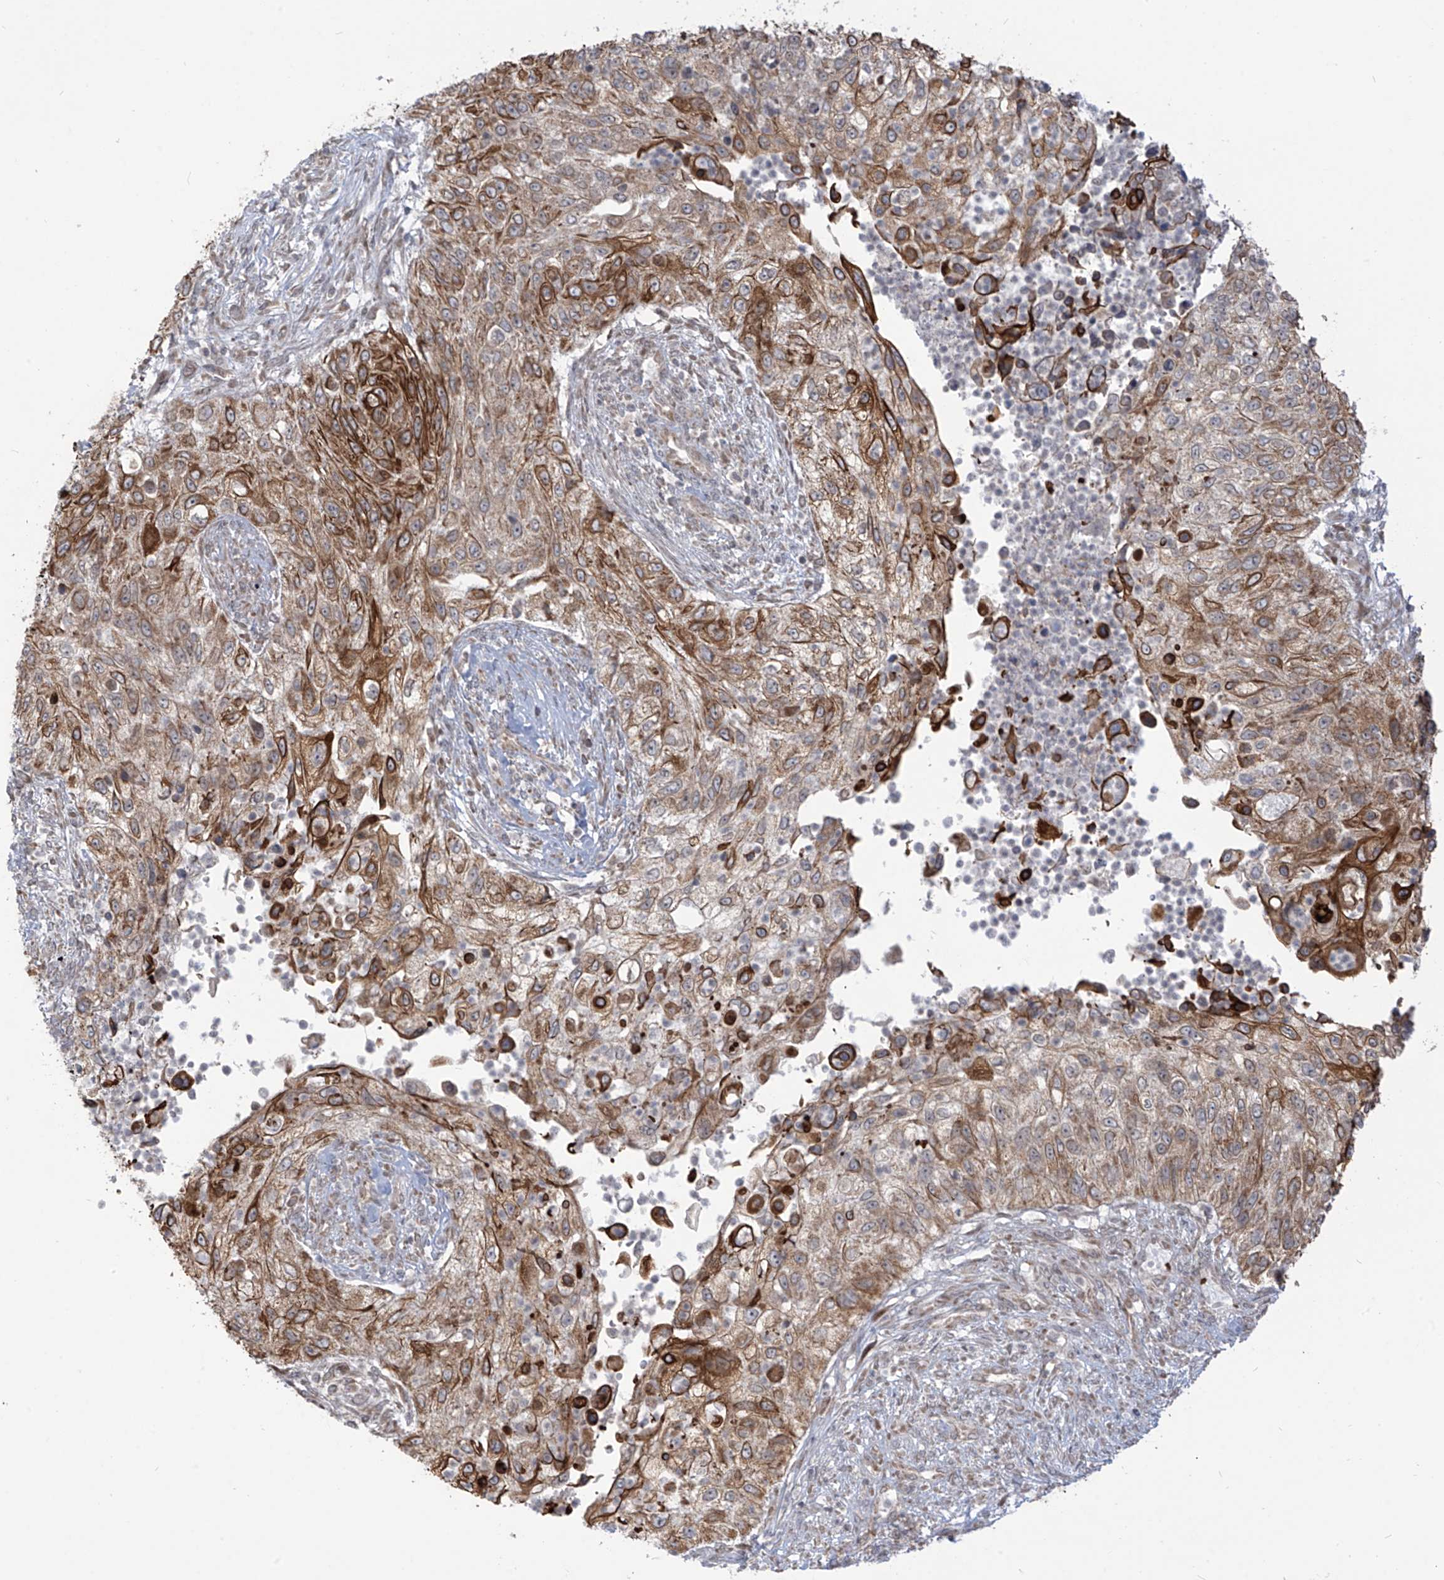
{"staining": {"intensity": "moderate", "quantity": ">75%", "location": "cytoplasmic/membranous"}, "tissue": "urothelial cancer", "cell_type": "Tumor cells", "image_type": "cancer", "snomed": [{"axis": "morphology", "description": "Urothelial carcinoma, High grade"}, {"axis": "topography", "description": "Urinary bladder"}], "caption": "Immunohistochemistry image of neoplastic tissue: human urothelial carcinoma (high-grade) stained using immunohistochemistry demonstrates medium levels of moderate protein expression localized specifically in the cytoplasmic/membranous of tumor cells, appearing as a cytoplasmic/membranous brown color.", "gene": "TRIM67", "patient": {"sex": "female", "age": 60}}